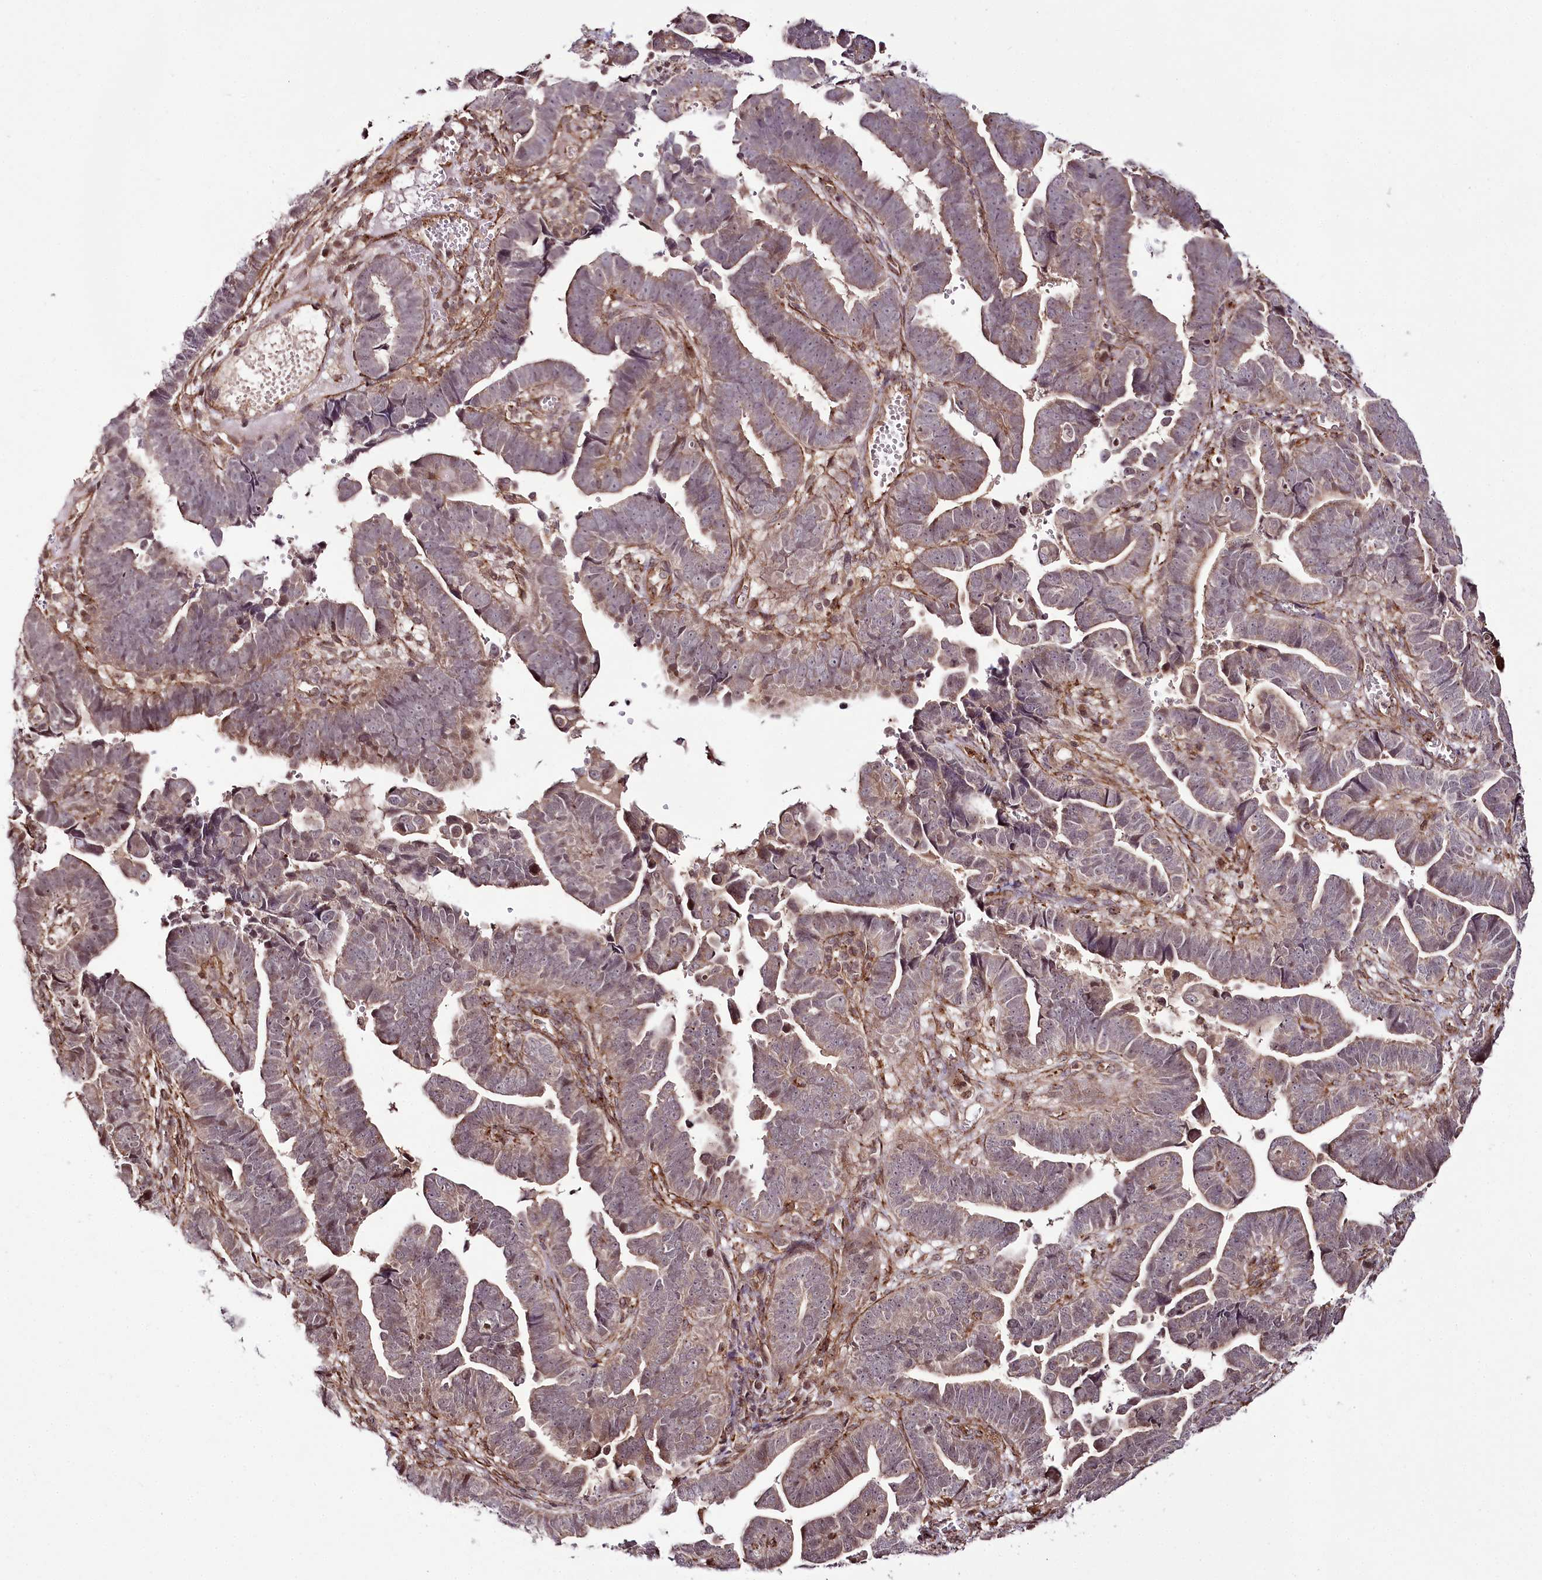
{"staining": {"intensity": "negative", "quantity": "none", "location": "none"}, "tissue": "endometrial cancer", "cell_type": "Tumor cells", "image_type": "cancer", "snomed": [{"axis": "morphology", "description": "Adenocarcinoma, NOS"}, {"axis": "topography", "description": "Endometrium"}], "caption": "There is no significant positivity in tumor cells of endometrial cancer (adenocarcinoma). (DAB (3,3'-diaminobenzidine) IHC with hematoxylin counter stain).", "gene": "HOXC8", "patient": {"sex": "female", "age": 75}}